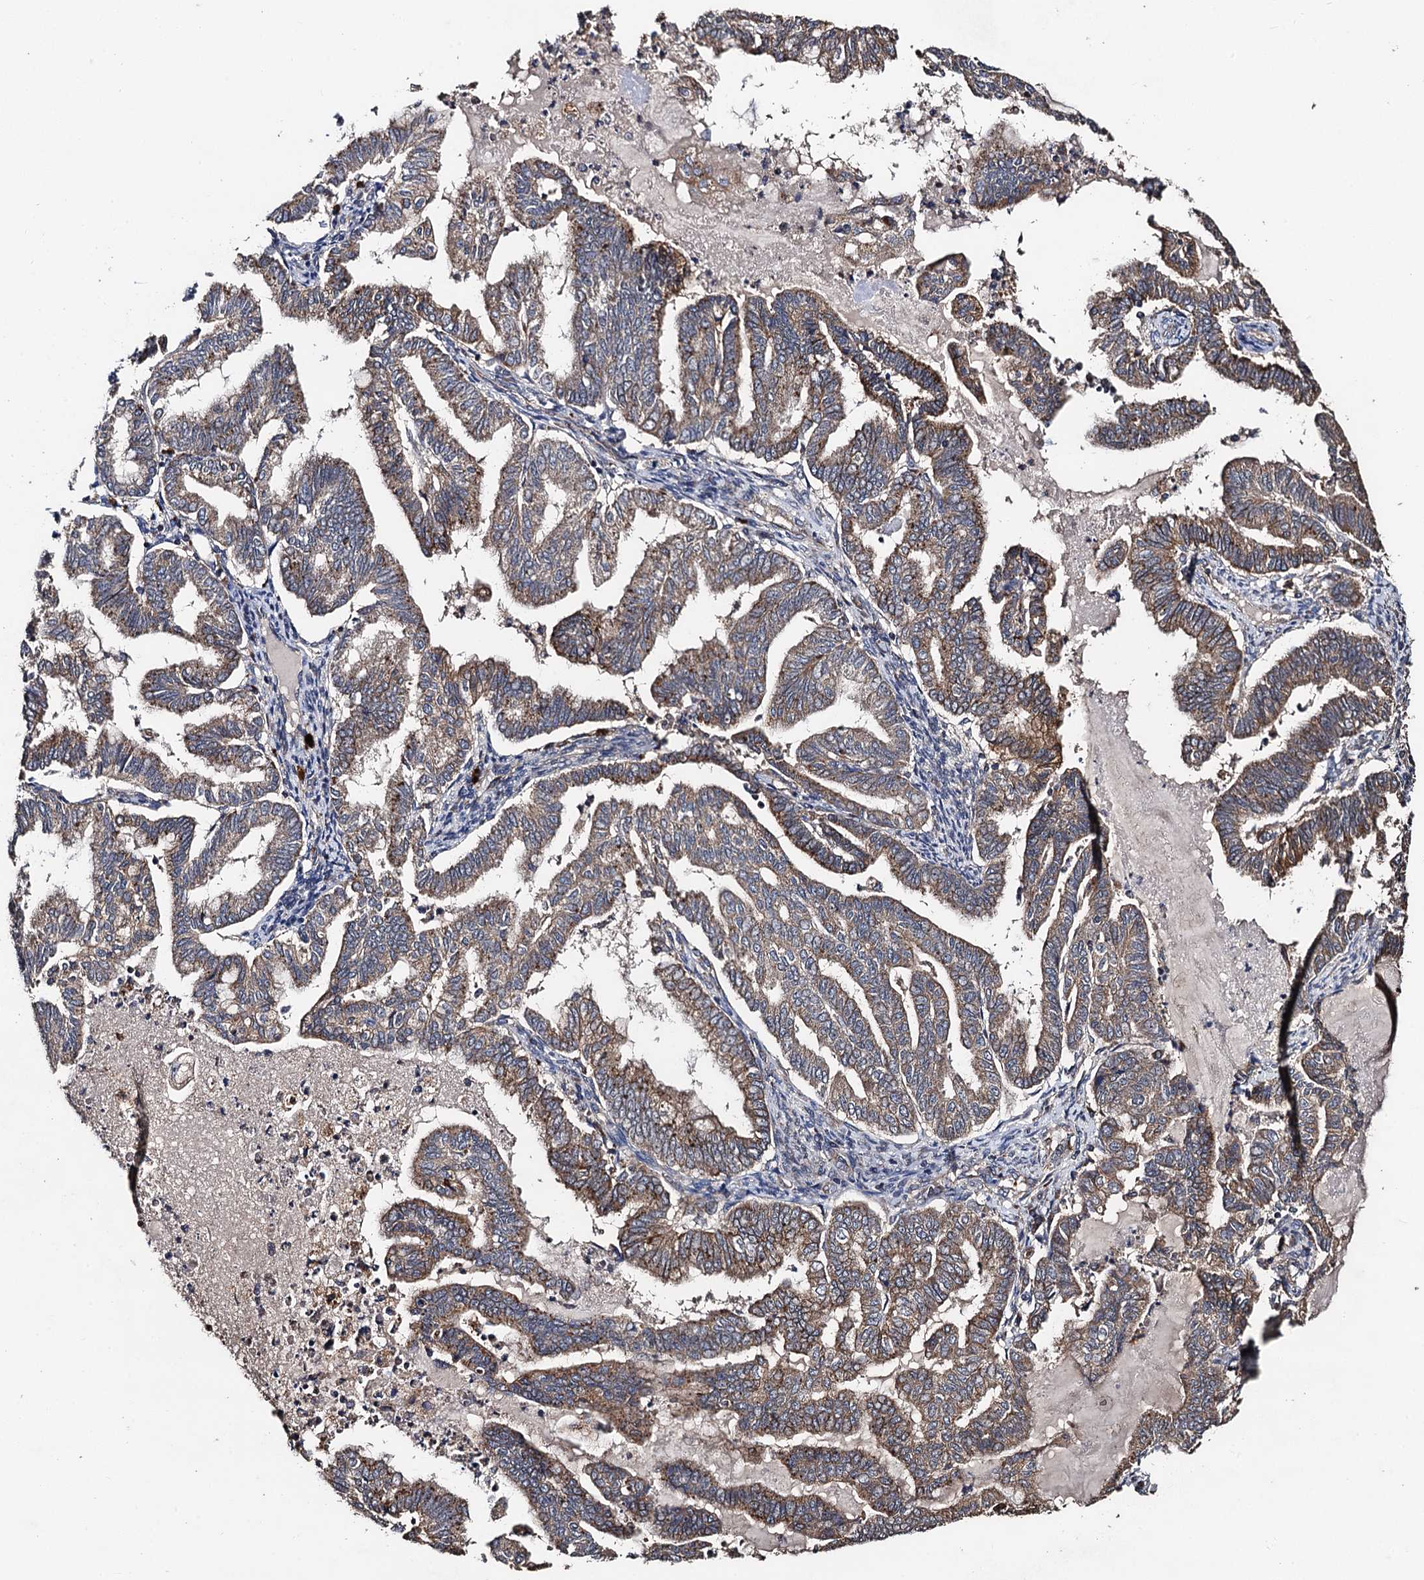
{"staining": {"intensity": "moderate", "quantity": ">75%", "location": "cytoplasmic/membranous"}, "tissue": "endometrial cancer", "cell_type": "Tumor cells", "image_type": "cancer", "snomed": [{"axis": "morphology", "description": "Adenocarcinoma, NOS"}, {"axis": "topography", "description": "Endometrium"}], "caption": "Brown immunohistochemical staining in human endometrial cancer (adenocarcinoma) exhibits moderate cytoplasmic/membranous expression in approximately >75% of tumor cells.", "gene": "PPTC7", "patient": {"sex": "female", "age": 79}}